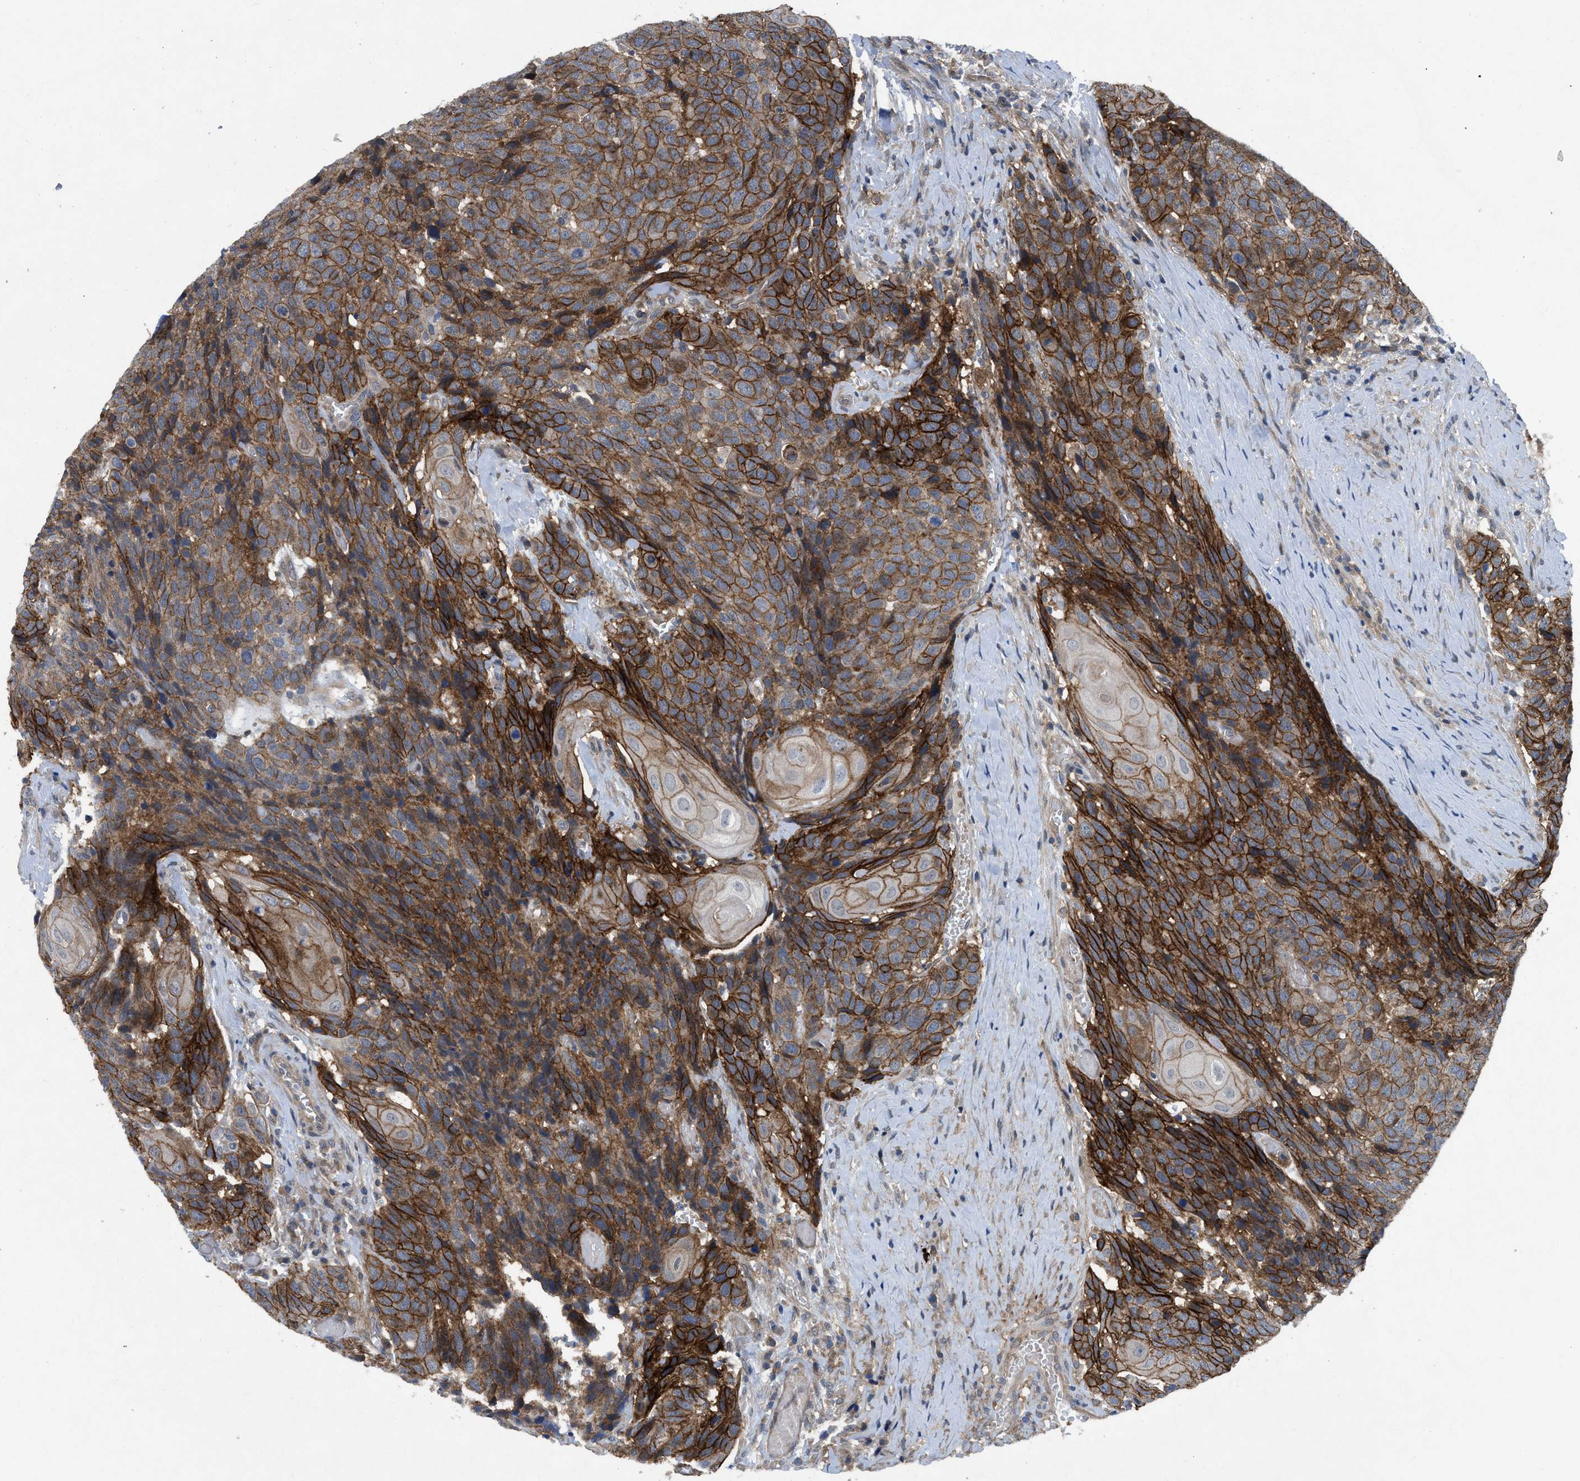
{"staining": {"intensity": "moderate", "quantity": ">75%", "location": "cytoplasmic/membranous"}, "tissue": "head and neck cancer", "cell_type": "Tumor cells", "image_type": "cancer", "snomed": [{"axis": "morphology", "description": "Squamous cell carcinoma, NOS"}, {"axis": "topography", "description": "Head-Neck"}], "caption": "Approximately >75% of tumor cells in squamous cell carcinoma (head and neck) reveal moderate cytoplasmic/membranous protein staining as visualized by brown immunohistochemical staining.", "gene": "PANX1", "patient": {"sex": "male", "age": 66}}